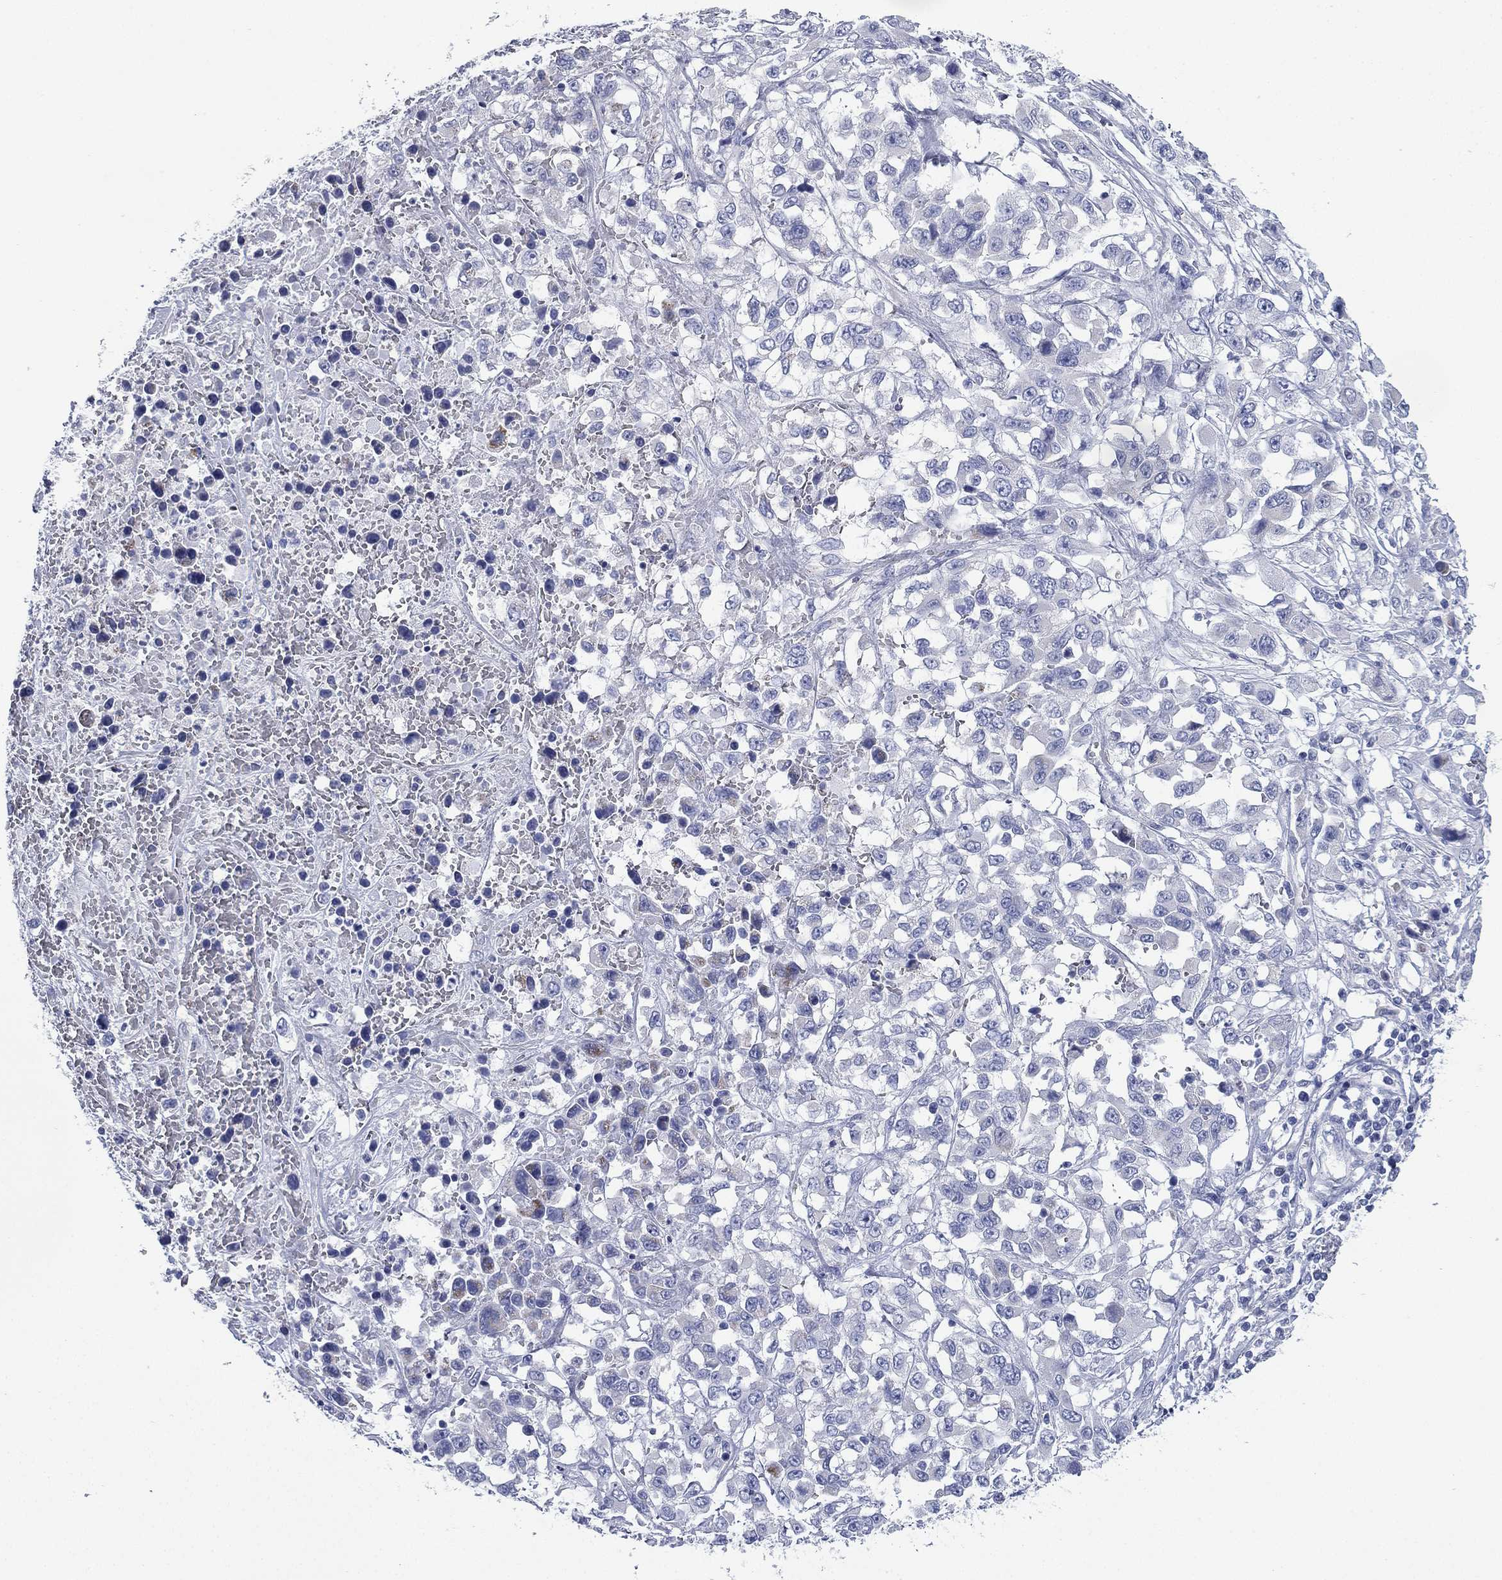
{"staining": {"intensity": "negative", "quantity": "none", "location": "none"}, "tissue": "liver cancer", "cell_type": "Tumor cells", "image_type": "cancer", "snomed": [{"axis": "morphology", "description": "Adenocarcinoma, NOS"}, {"axis": "morphology", "description": "Cholangiocarcinoma"}, {"axis": "topography", "description": "Liver"}], "caption": "The immunohistochemistry (IHC) histopathology image has no significant staining in tumor cells of liver adenocarcinoma tissue.", "gene": "FCER2", "patient": {"sex": "male", "age": 64}}